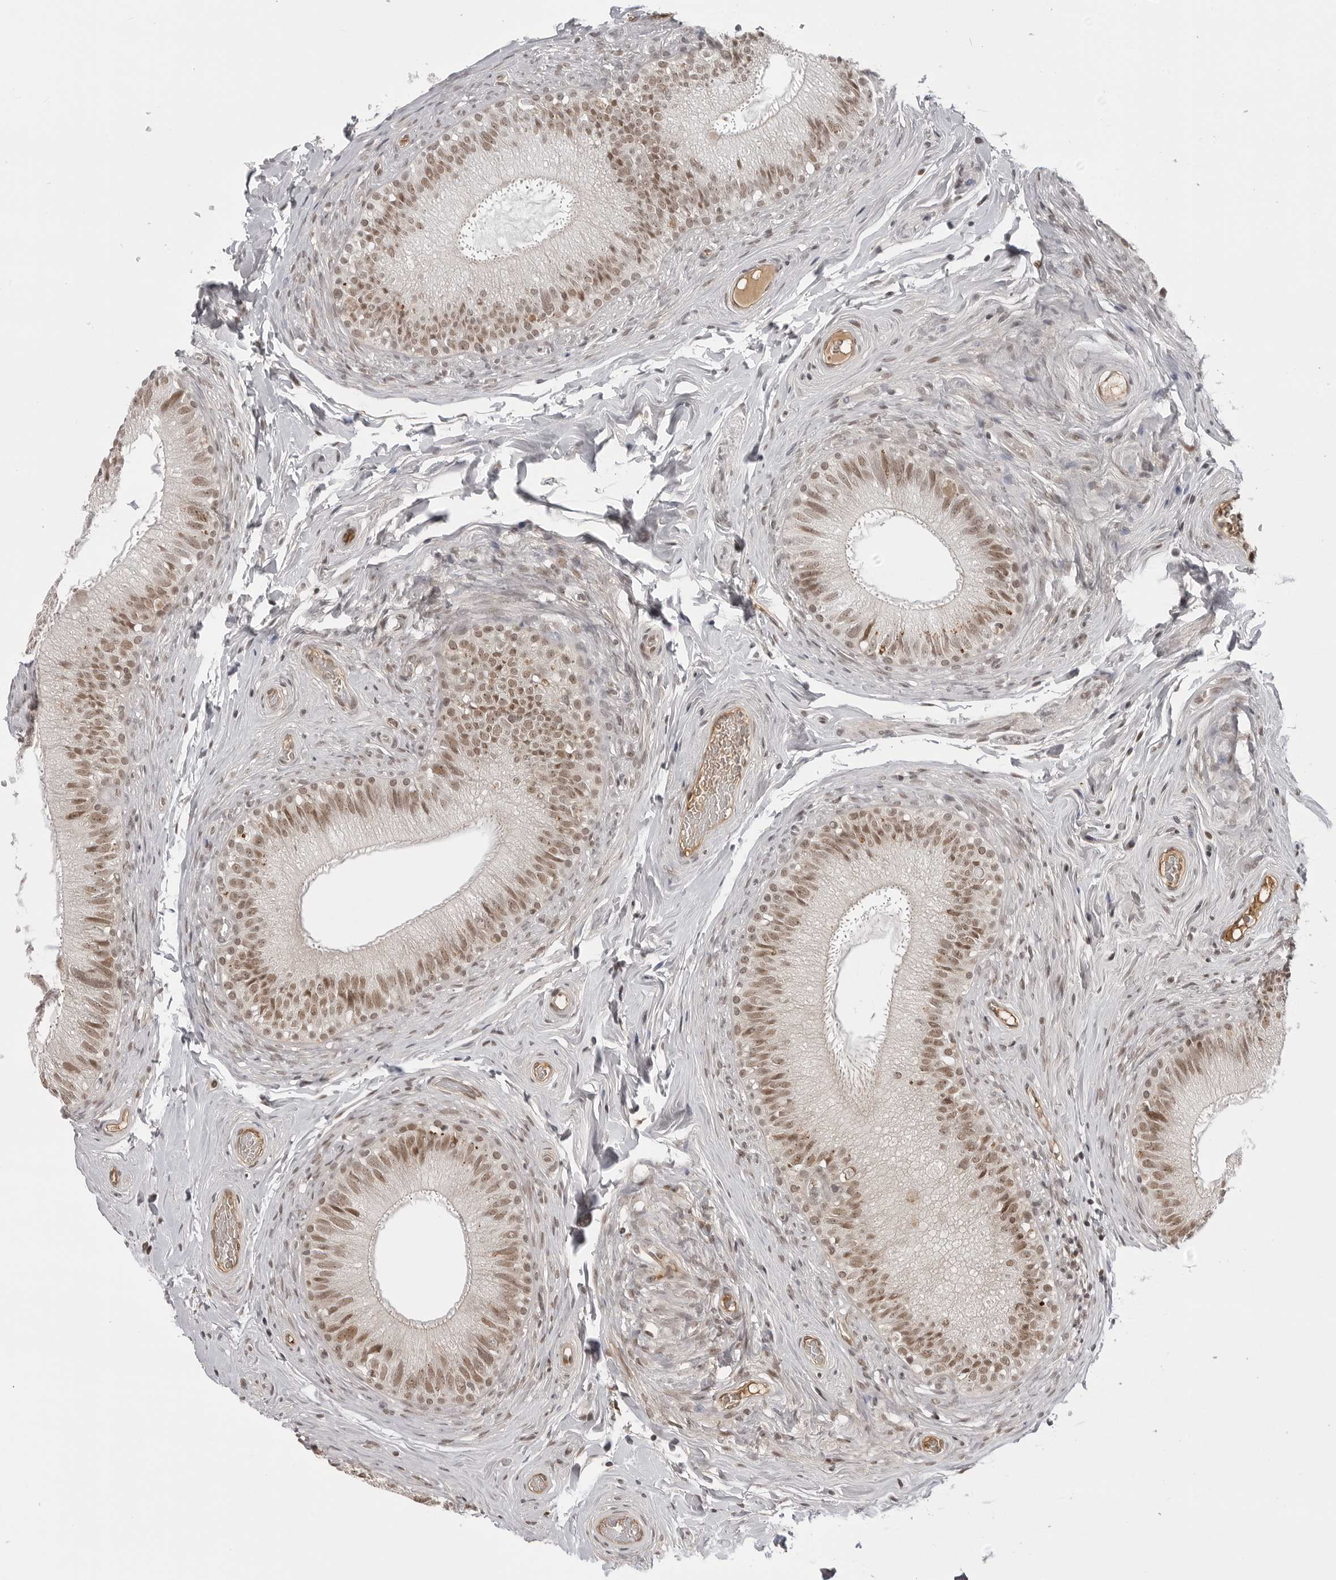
{"staining": {"intensity": "moderate", "quantity": ">75%", "location": "nuclear"}, "tissue": "epididymis", "cell_type": "Glandular cells", "image_type": "normal", "snomed": [{"axis": "morphology", "description": "Normal tissue, NOS"}, {"axis": "topography", "description": "Epididymis"}], "caption": "DAB (3,3'-diaminobenzidine) immunohistochemical staining of normal epididymis exhibits moderate nuclear protein positivity in approximately >75% of glandular cells.", "gene": "PHF3", "patient": {"sex": "male", "age": 49}}